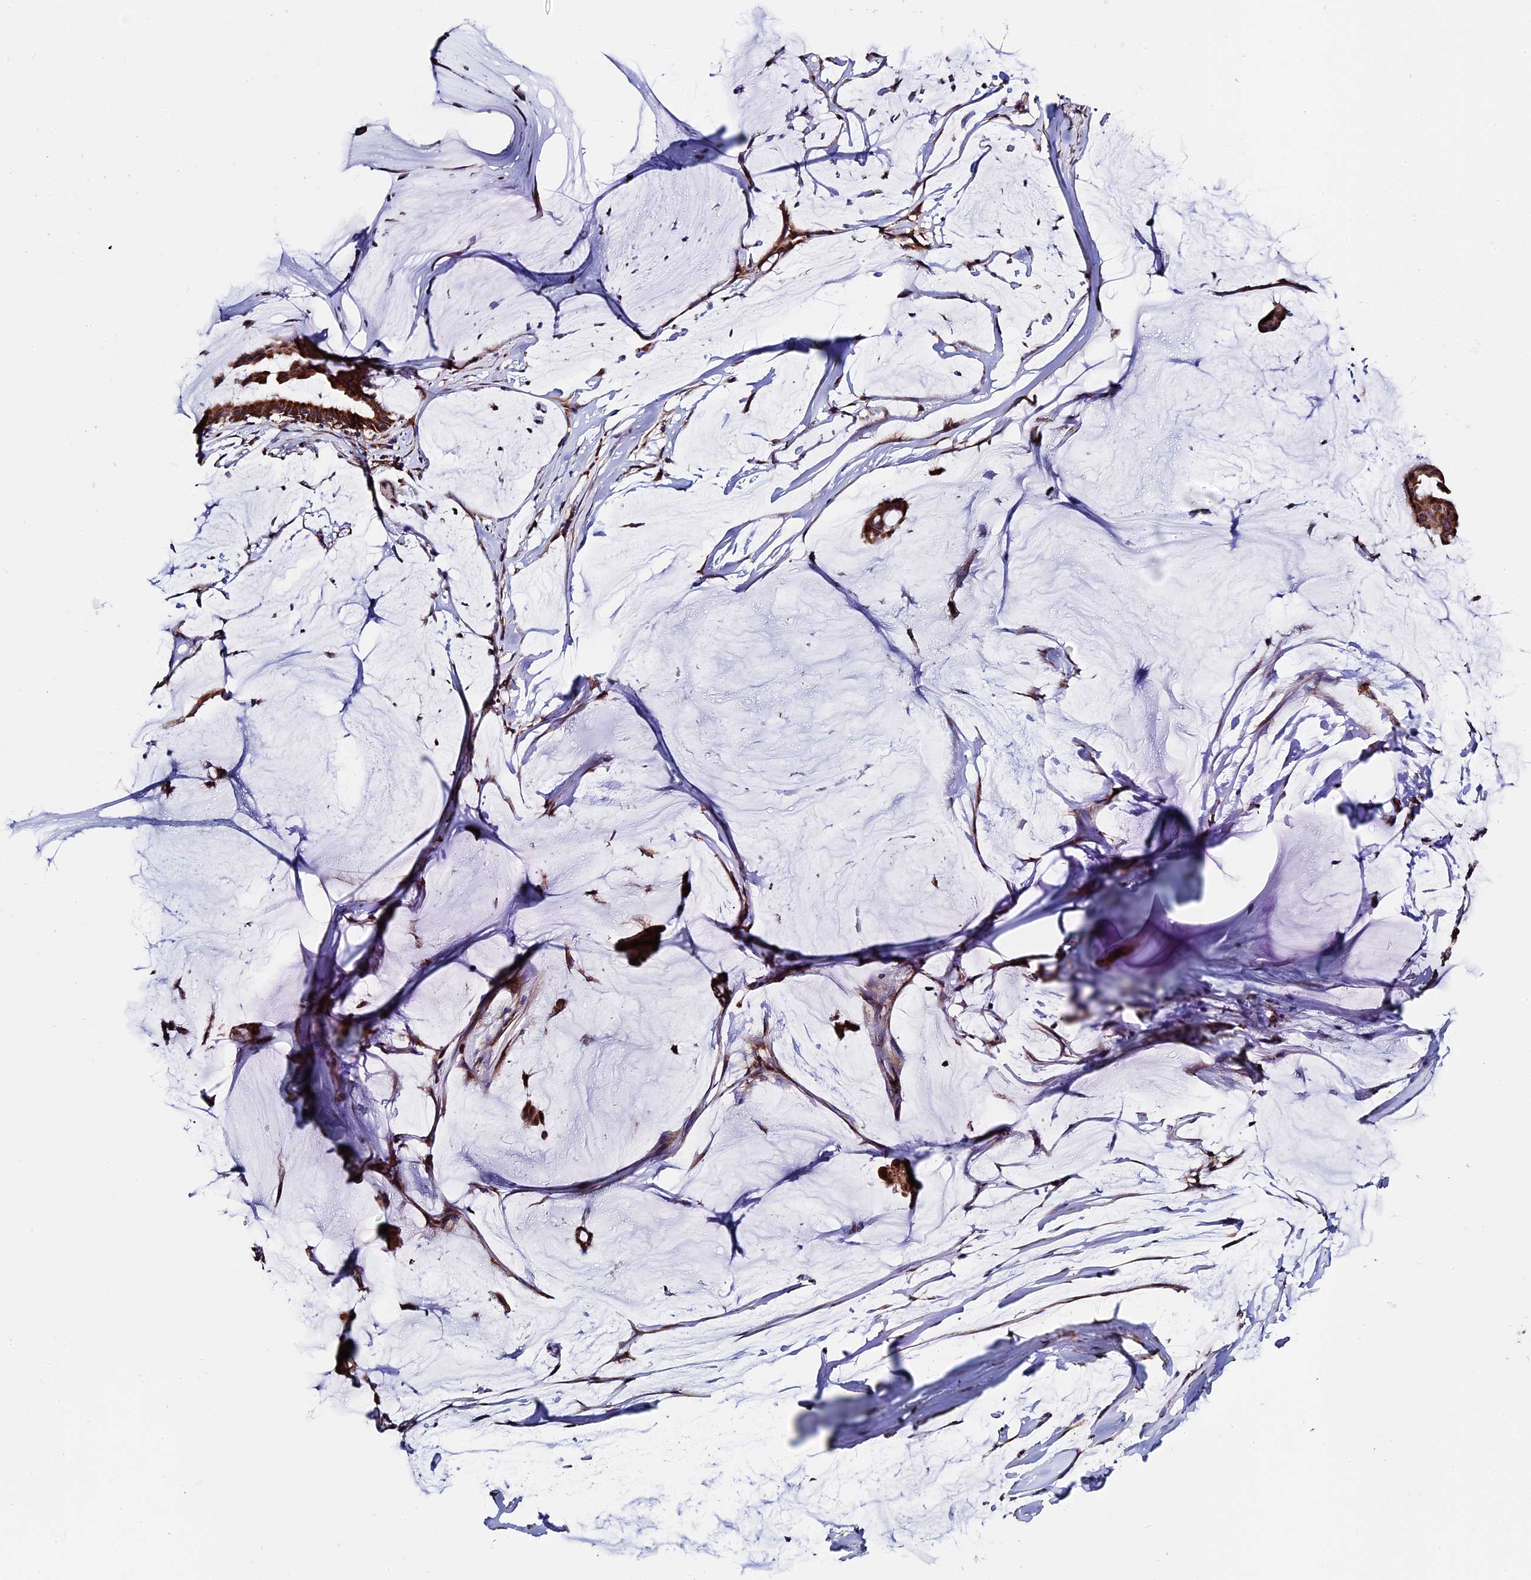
{"staining": {"intensity": "strong", "quantity": ">75%", "location": "cytoplasmic/membranous"}, "tissue": "ovarian cancer", "cell_type": "Tumor cells", "image_type": "cancer", "snomed": [{"axis": "morphology", "description": "Cystadenocarcinoma, mucinous, NOS"}, {"axis": "topography", "description": "Ovary"}], "caption": "Strong cytoplasmic/membranous staining for a protein is appreciated in approximately >75% of tumor cells of ovarian mucinous cystadenocarcinoma using IHC.", "gene": "SLC9A5", "patient": {"sex": "female", "age": 73}}